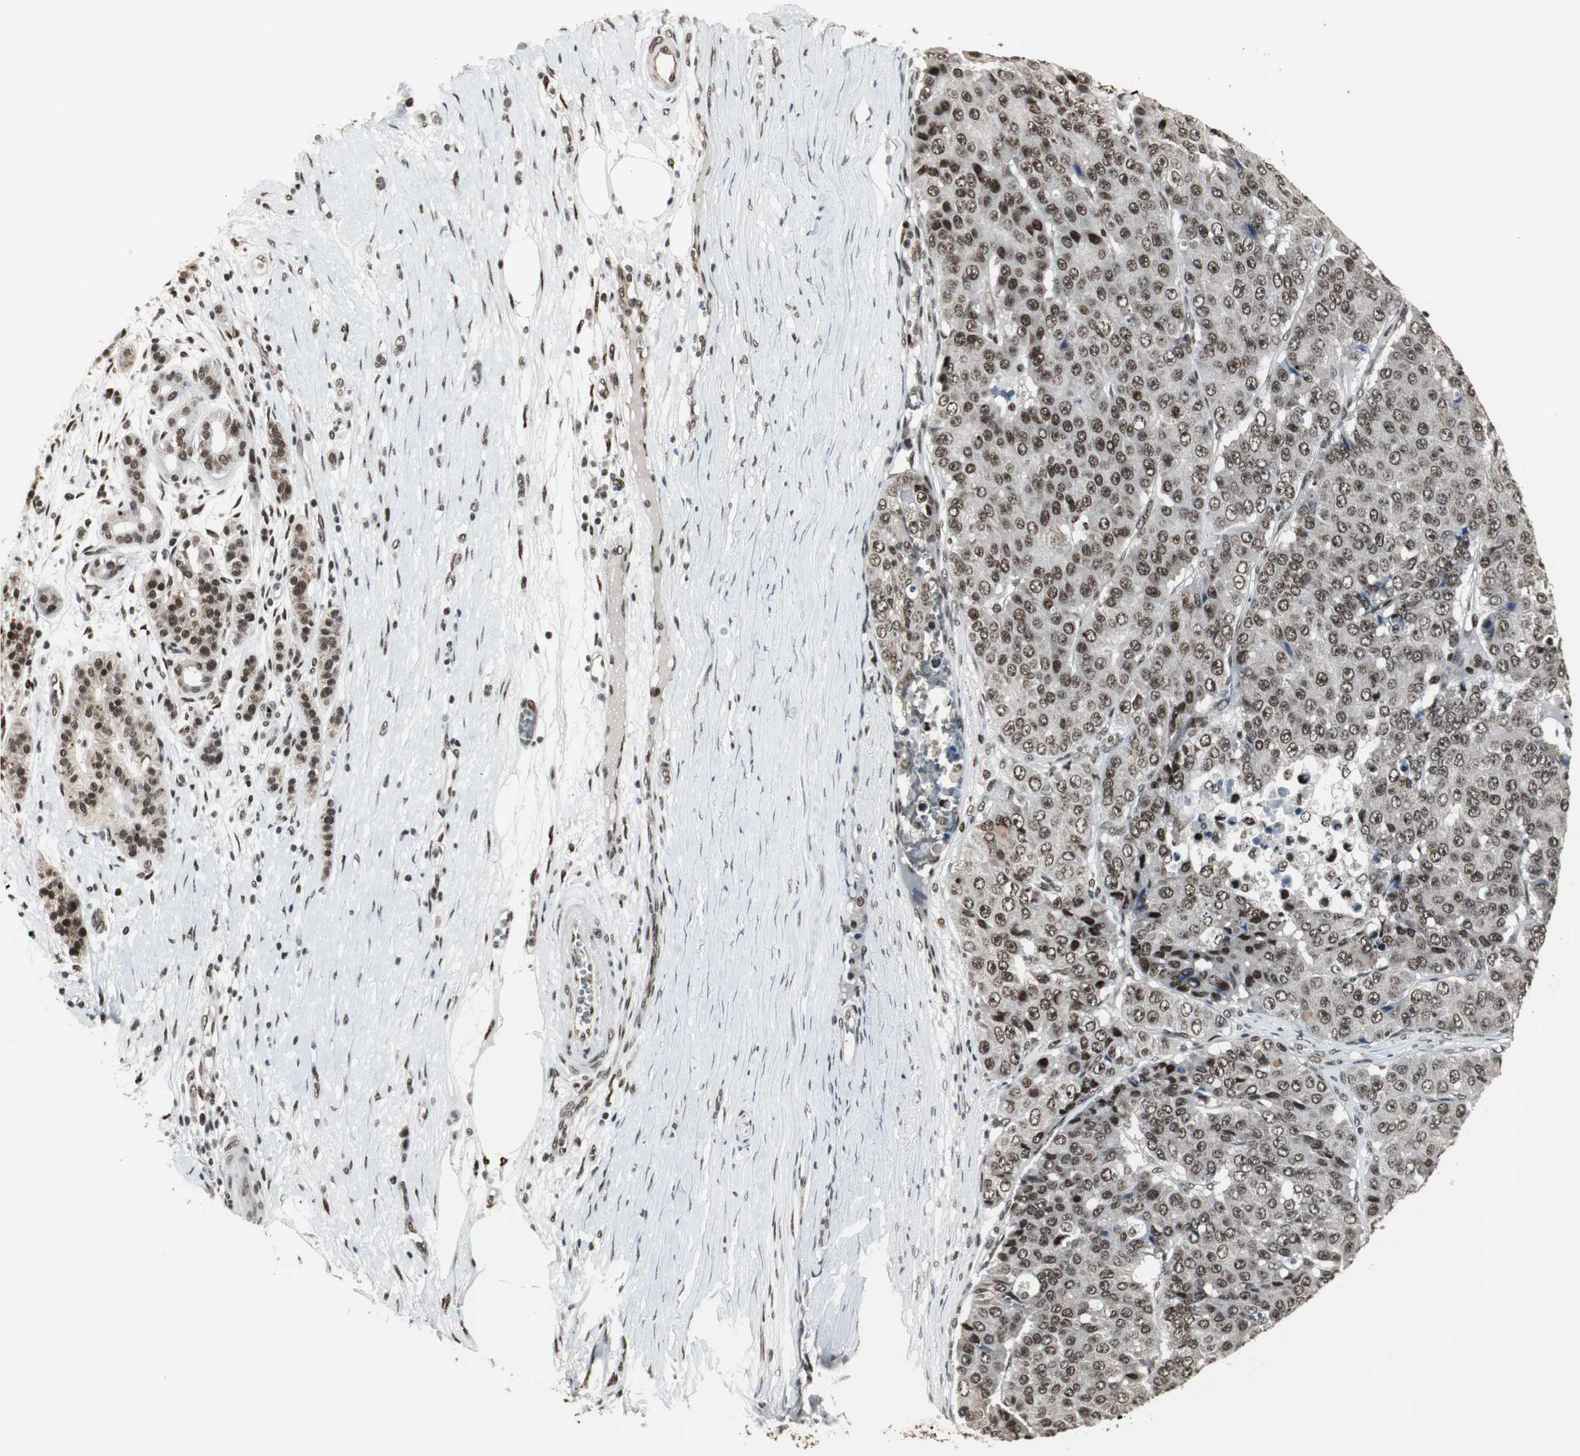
{"staining": {"intensity": "moderate", "quantity": ">75%", "location": "nuclear"}, "tissue": "pancreatic cancer", "cell_type": "Tumor cells", "image_type": "cancer", "snomed": [{"axis": "morphology", "description": "Adenocarcinoma, NOS"}, {"axis": "topography", "description": "Pancreas"}], "caption": "Protein analysis of pancreatic cancer (adenocarcinoma) tissue demonstrates moderate nuclear expression in approximately >75% of tumor cells. (Brightfield microscopy of DAB IHC at high magnification).", "gene": "TAF5", "patient": {"sex": "male", "age": 50}}